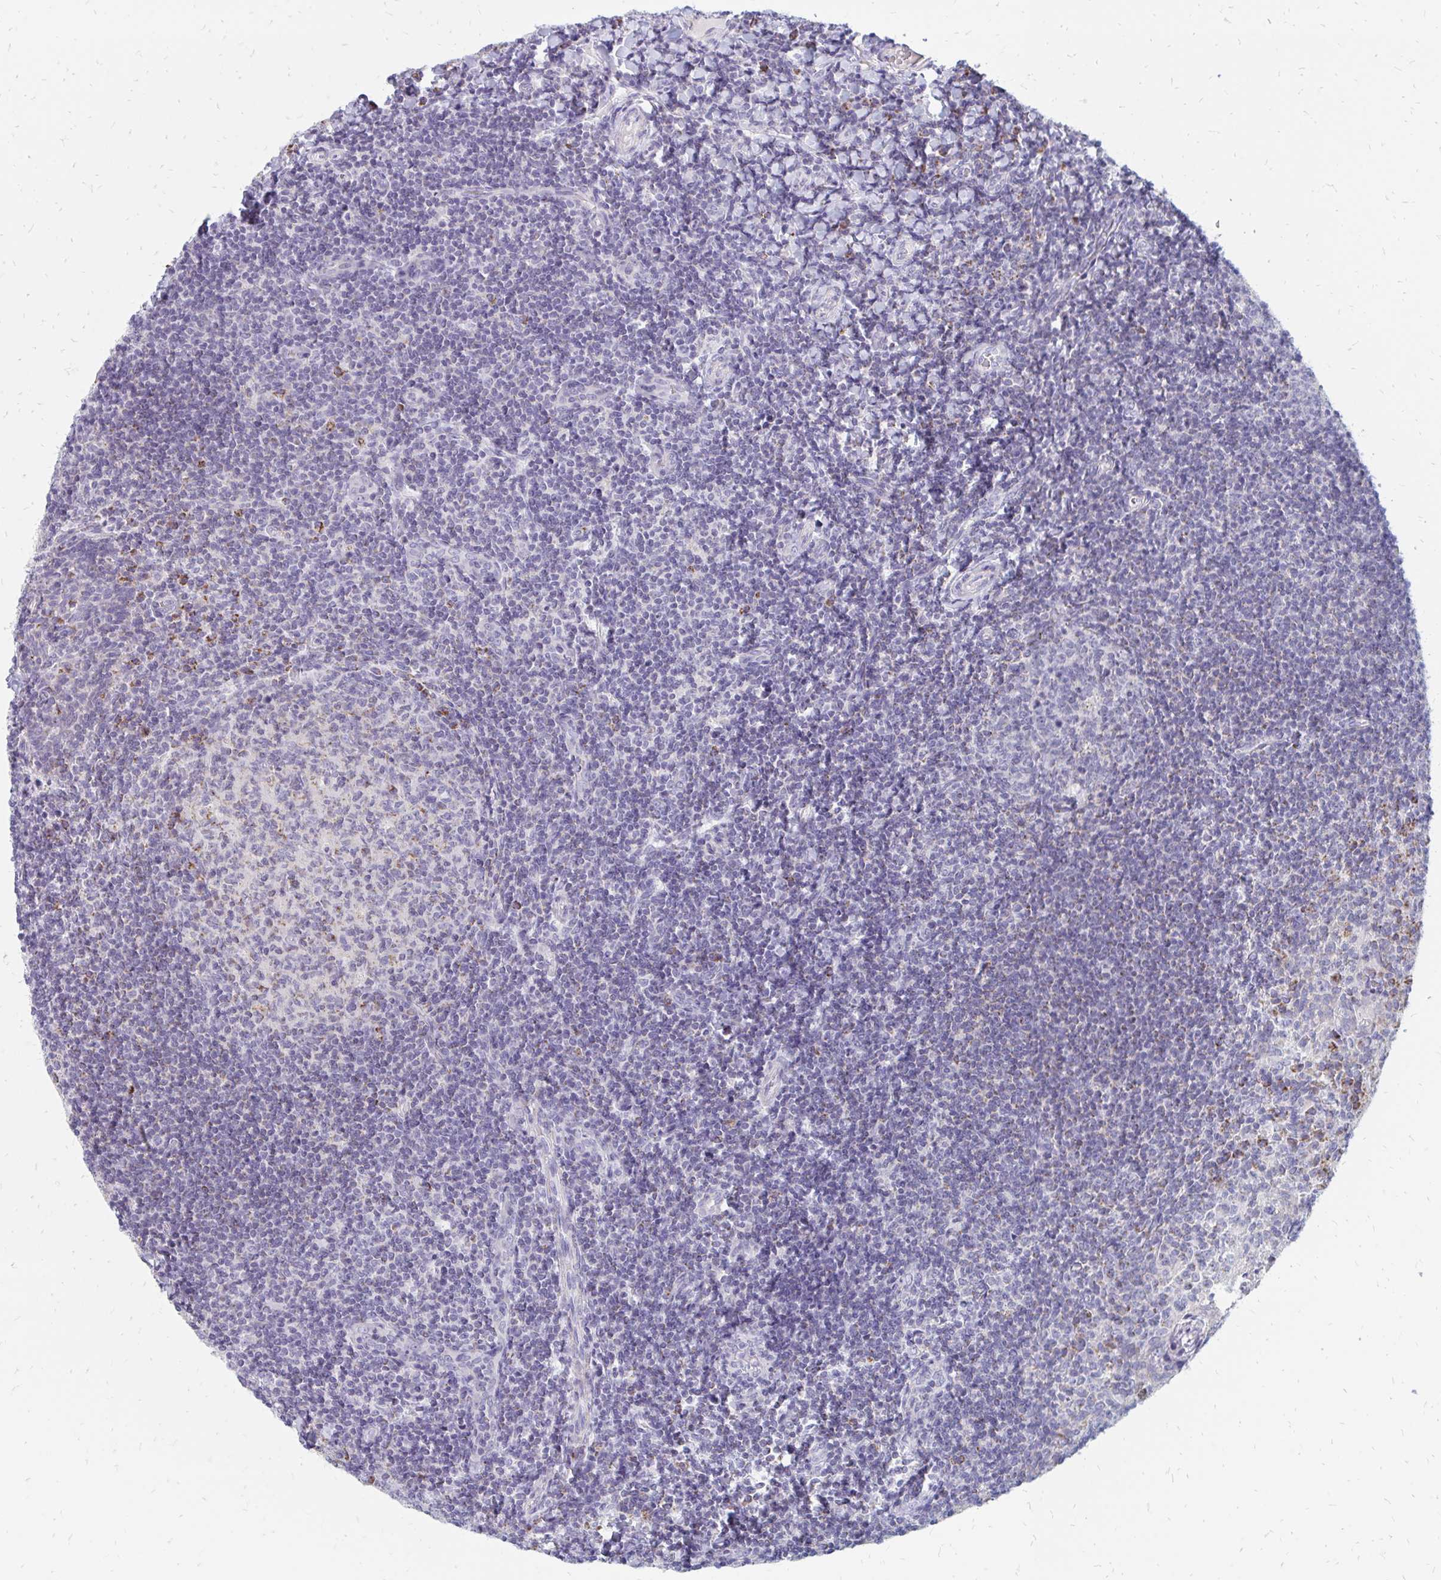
{"staining": {"intensity": "moderate", "quantity": "<25%", "location": "cytoplasmic/membranous"}, "tissue": "tonsil", "cell_type": "Germinal center cells", "image_type": "normal", "snomed": [{"axis": "morphology", "description": "Normal tissue, NOS"}, {"axis": "topography", "description": "Tonsil"}], "caption": "A low amount of moderate cytoplasmic/membranous expression is appreciated in about <25% of germinal center cells in unremarkable tonsil.", "gene": "OR10V1", "patient": {"sex": "female", "age": 10}}